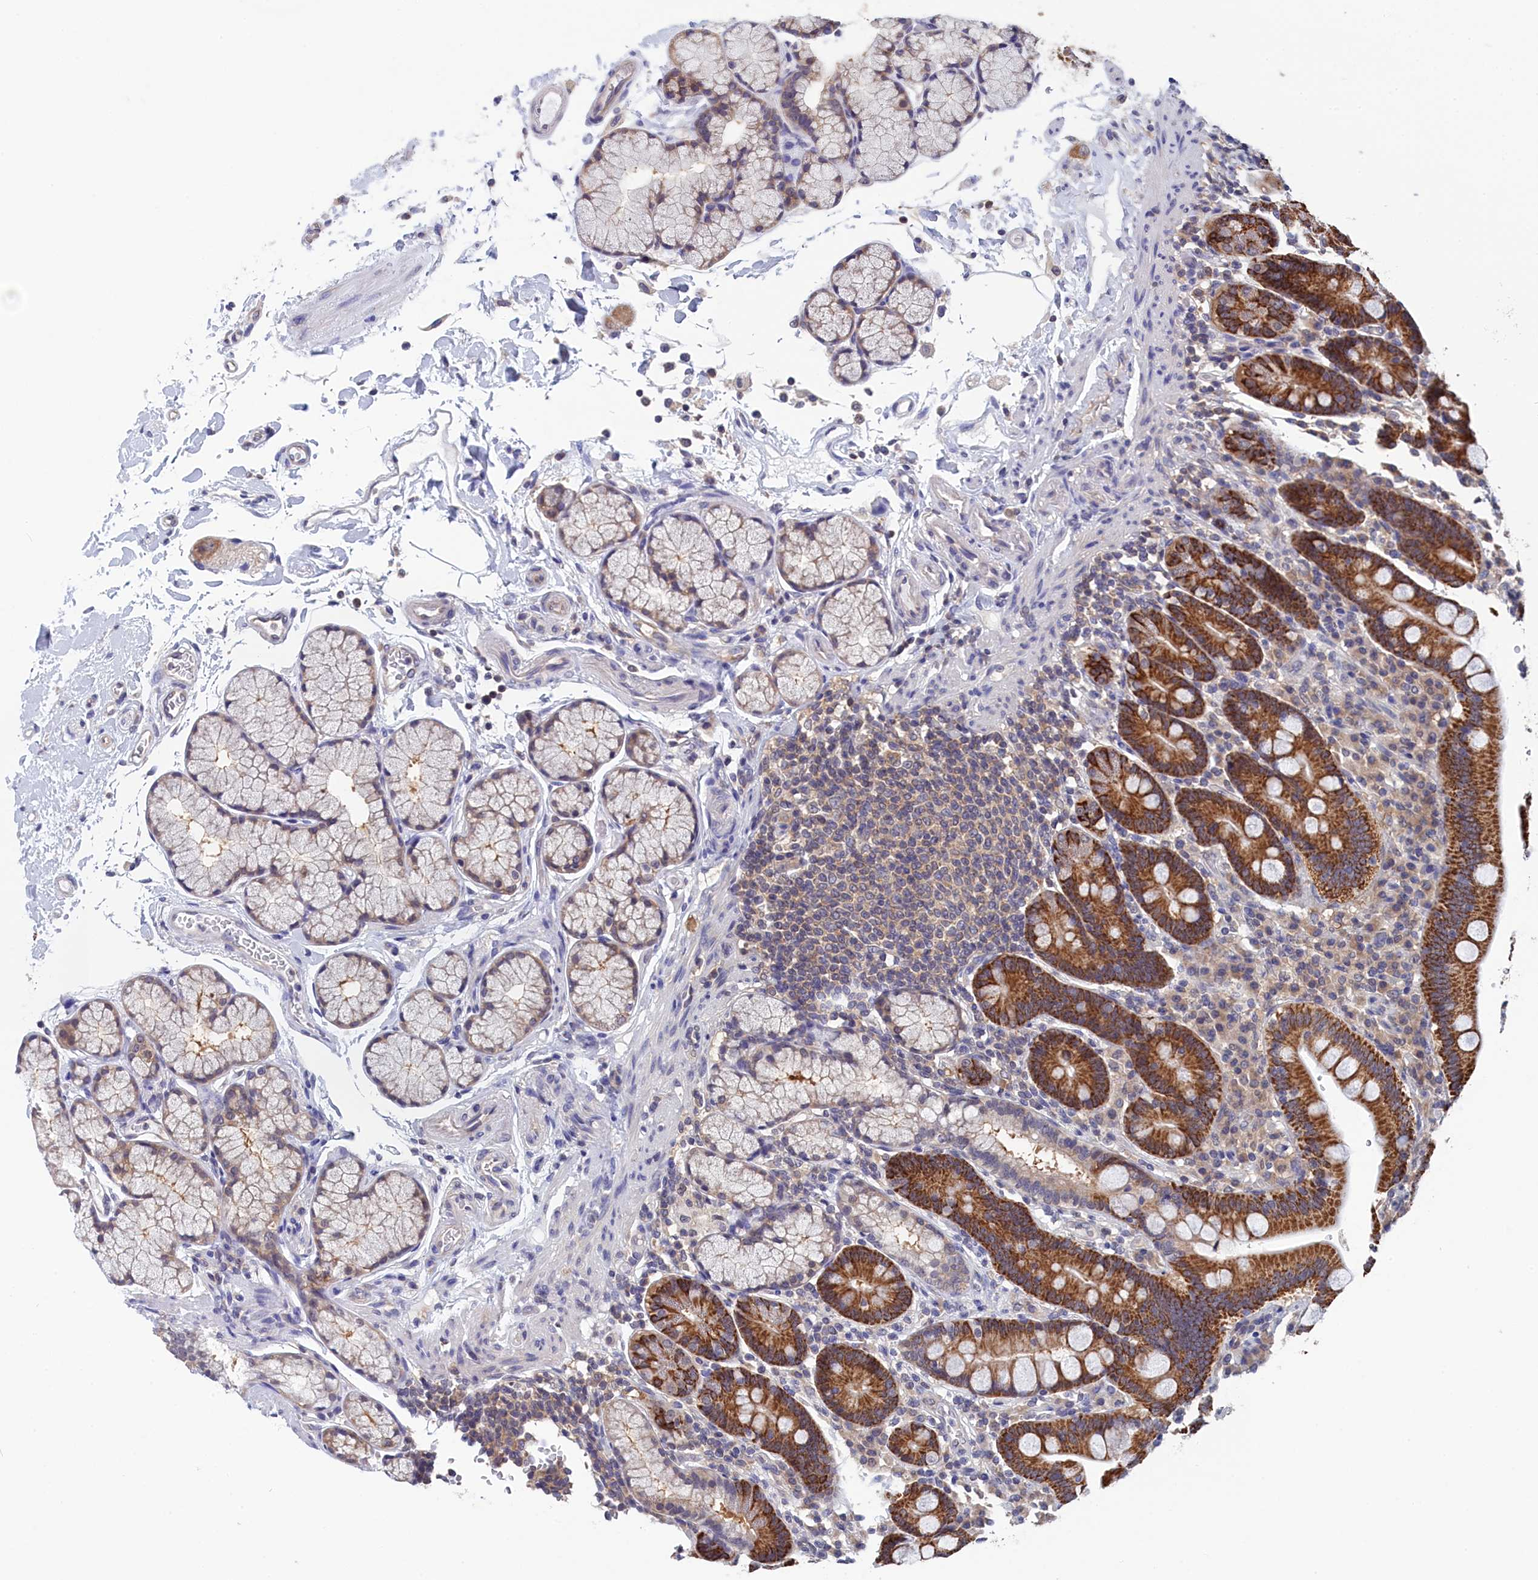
{"staining": {"intensity": "strong", "quantity": ">75%", "location": "cytoplasmic/membranous"}, "tissue": "duodenum", "cell_type": "Glandular cells", "image_type": "normal", "snomed": [{"axis": "morphology", "description": "Normal tissue, NOS"}, {"axis": "topography", "description": "Small intestine, NOS"}], "caption": "Human duodenum stained for a protein (brown) shows strong cytoplasmic/membranous positive staining in approximately >75% of glandular cells.", "gene": "PGP", "patient": {"sex": "female", "age": 71}}